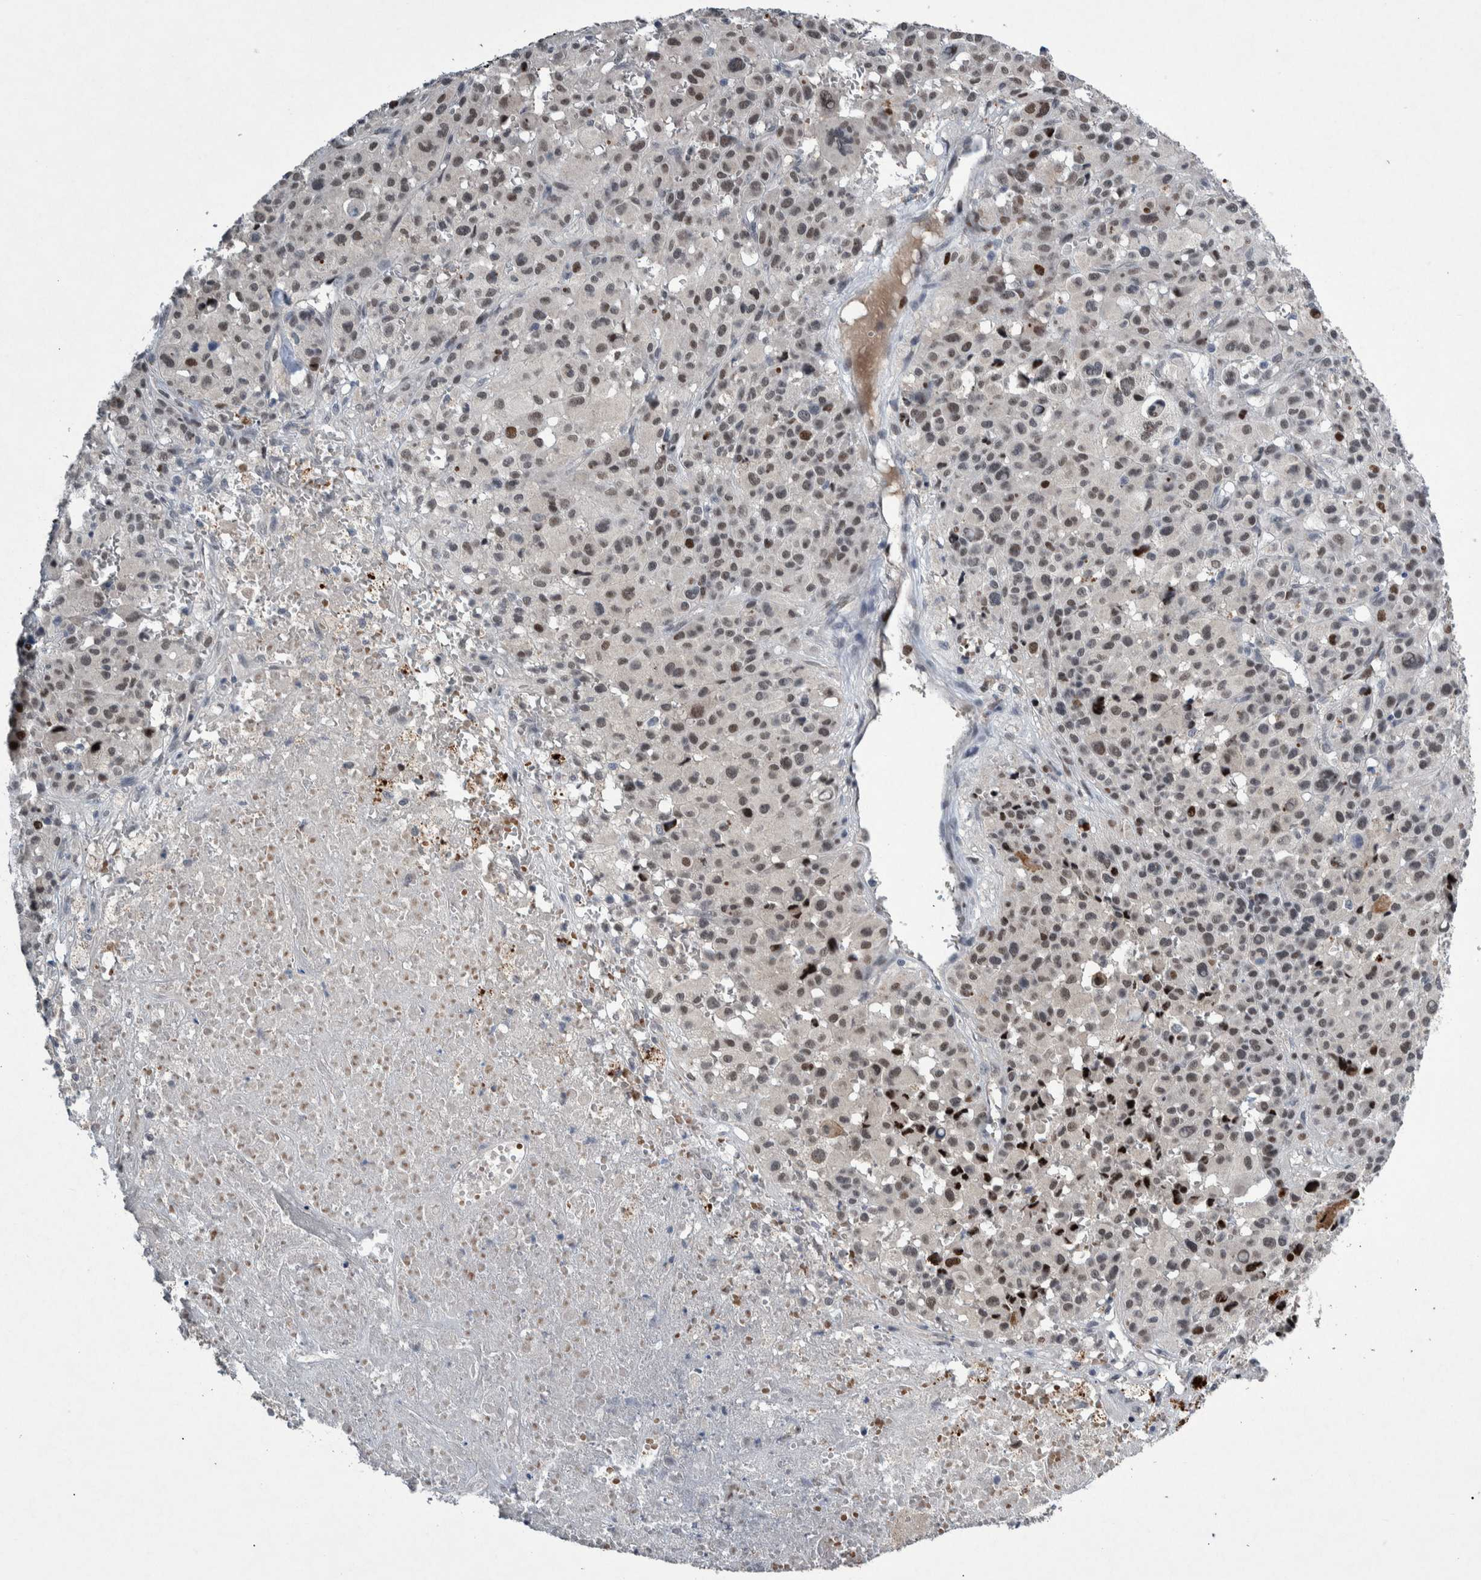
{"staining": {"intensity": "weak", "quantity": ">75%", "location": "nuclear"}, "tissue": "melanoma", "cell_type": "Tumor cells", "image_type": "cancer", "snomed": [{"axis": "morphology", "description": "Malignant melanoma, Metastatic site"}, {"axis": "topography", "description": "Skin"}], "caption": "Protein staining reveals weak nuclear expression in about >75% of tumor cells in malignant melanoma (metastatic site). (Stains: DAB in brown, nuclei in blue, Microscopy: brightfield microscopy at high magnification).", "gene": "ESRP1", "patient": {"sex": "female", "age": 74}}